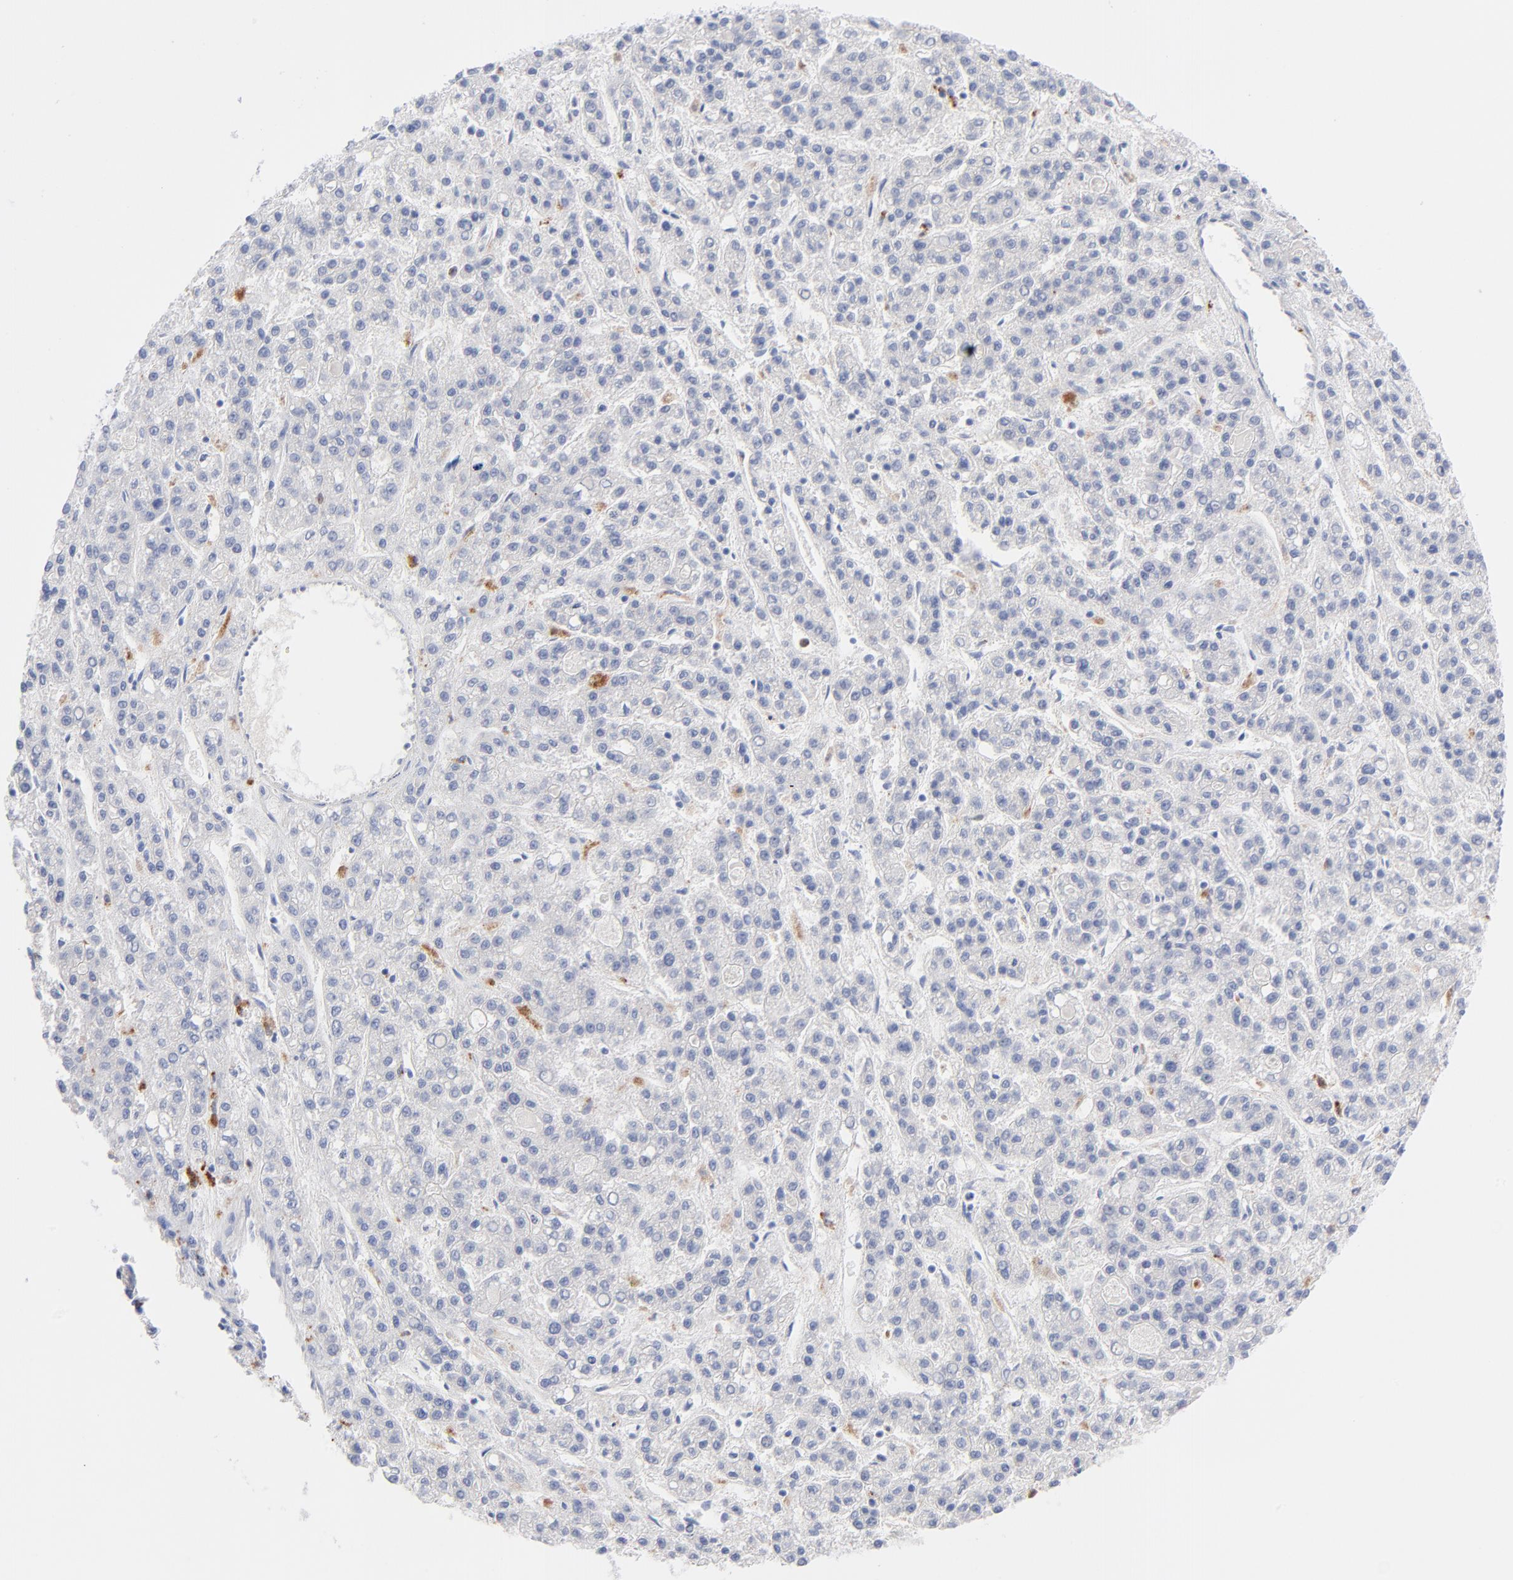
{"staining": {"intensity": "moderate", "quantity": "<25%", "location": "cytoplasmic/membranous"}, "tissue": "liver cancer", "cell_type": "Tumor cells", "image_type": "cancer", "snomed": [{"axis": "morphology", "description": "Carcinoma, Hepatocellular, NOS"}, {"axis": "topography", "description": "Liver"}], "caption": "A low amount of moderate cytoplasmic/membranous expression is seen in about <25% of tumor cells in liver hepatocellular carcinoma tissue.", "gene": "CPVL", "patient": {"sex": "male", "age": 70}}